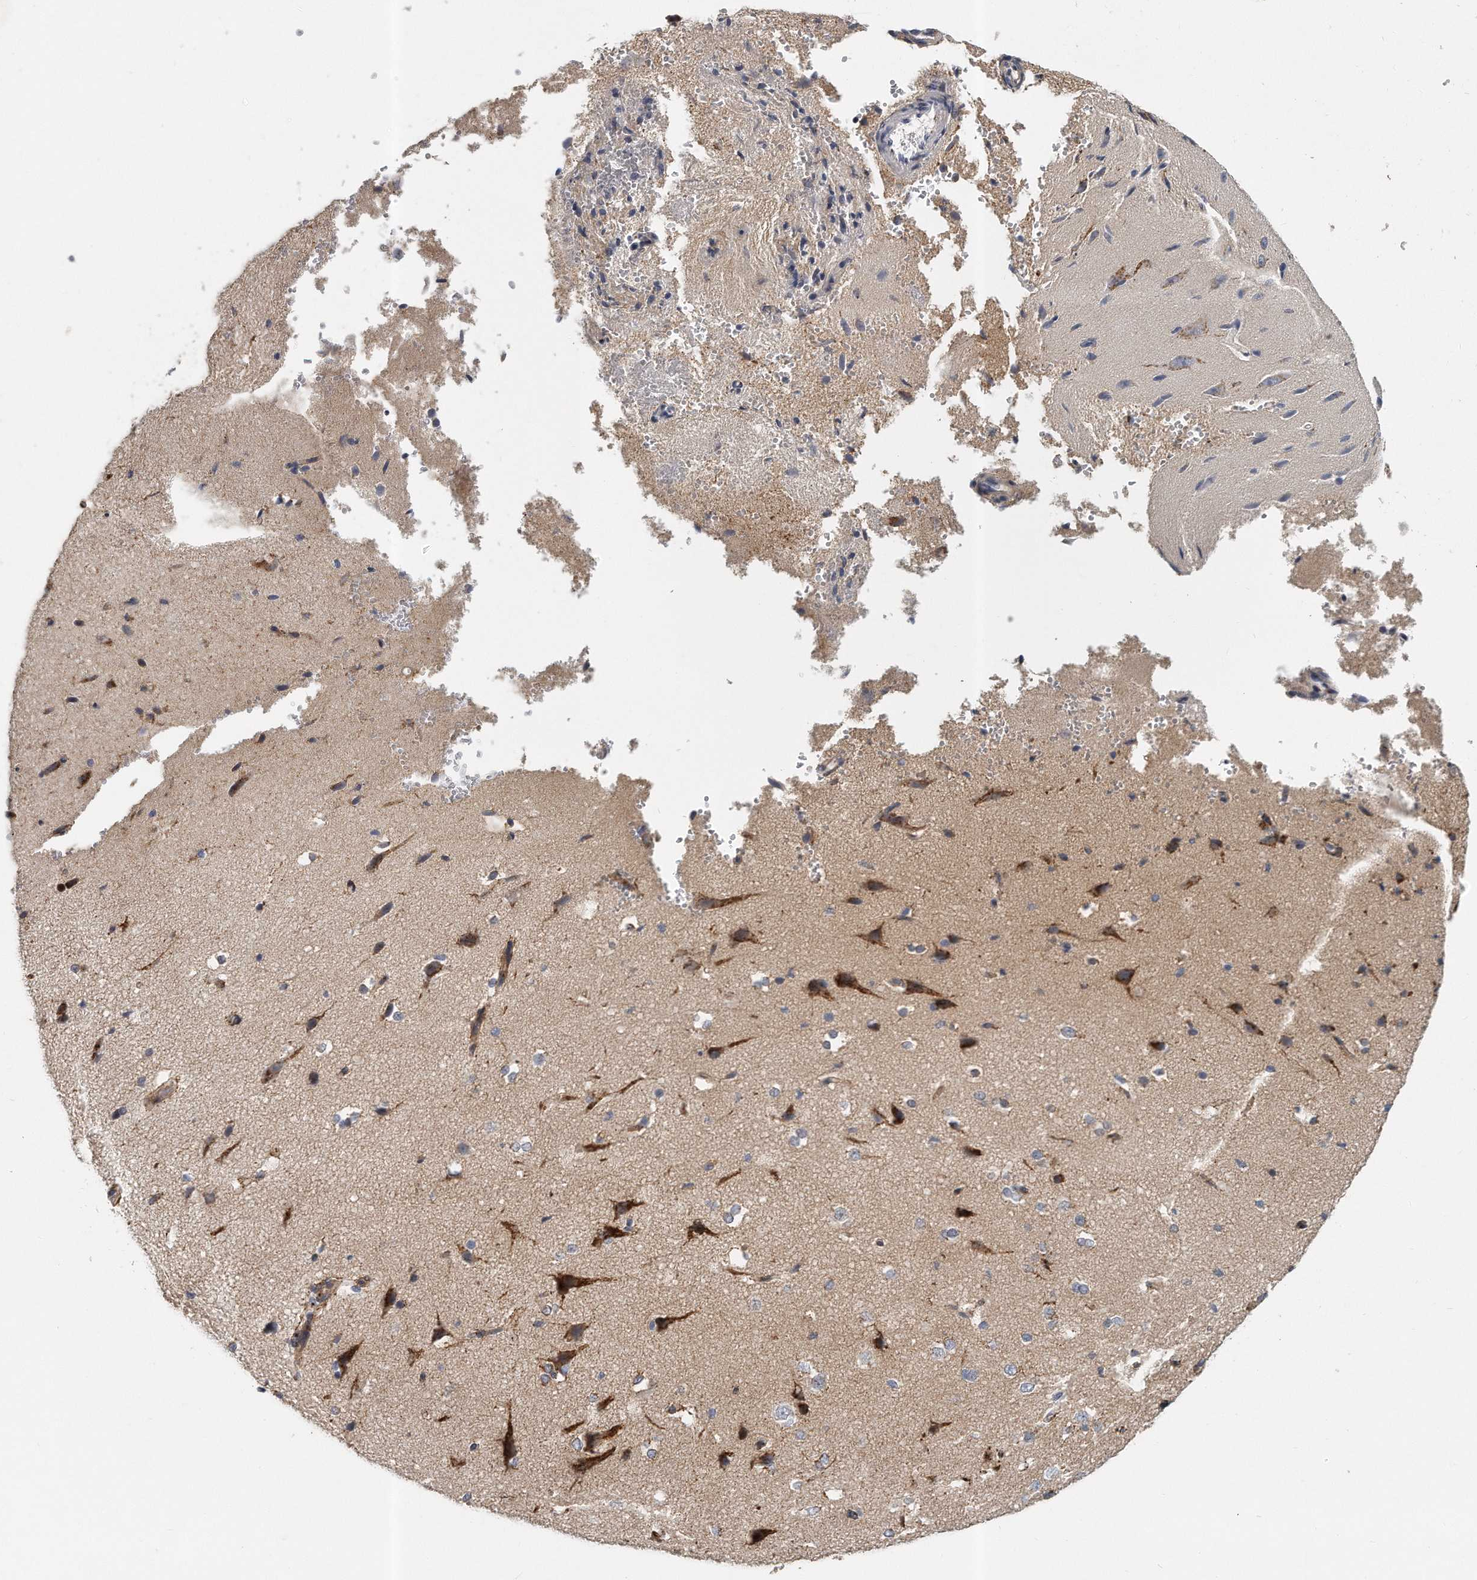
{"staining": {"intensity": "moderate", "quantity": ">75%", "location": "cytoplasmic/membranous"}, "tissue": "cerebral cortex", "cell_type": "Endothelial cells", "image_type": "normal", "snomed": [{"axis": "morphology", "description": "Normal tissue, NOS"}, {"axis": "morphology", "description": "Developmental malformation"}, {"axis": "topography", "description": "Cerebral cortex"}], "caption": "Immunohistochemistry (DAB (3,3'-diaminobenzidine)) staining of benign human cerebral cortex exhibits moderate cytoplasmic/membranous protein positivity in approximately >75% of endothelial cells.", "gene": "PCDH8", "patient": {"sex": "female", "age": 30}}